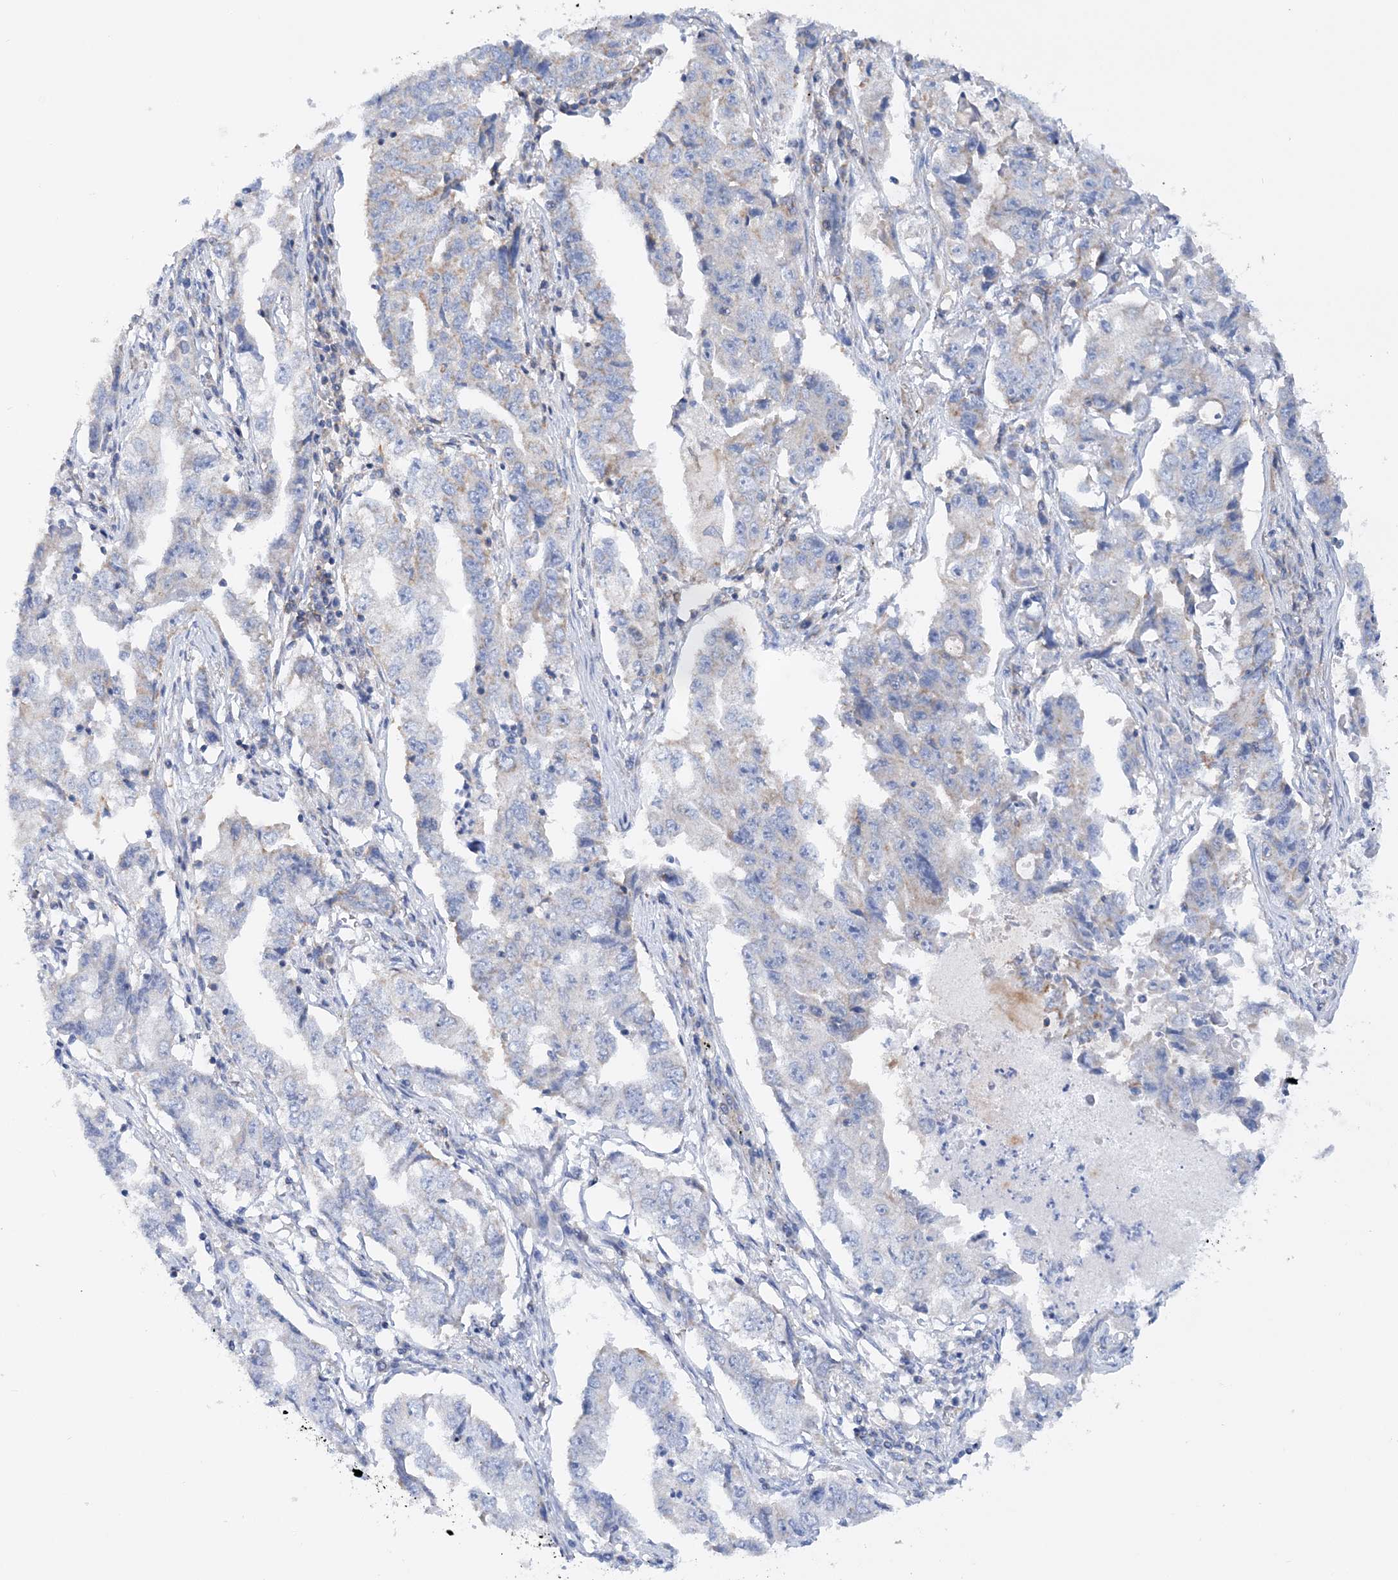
{"staining": {"intensity": "negative", "quantity": "none", "location": "none"}, "tissue": "lung cancer", "cell_type": "Tumor cells", "image_type": "cancer", "snomed": [{"axis": "morphology", "description": "Adenocarcinoma, NOS"}, {"axis": "topography", "description": "Lung"}], "caption": "The photomicrograph exhibits no significant positivity in tumor cells of lung cancer (adenocarcinoma). (Brightfield microscopy of DAB (3,3'-diaminobenzidine) immunohistochemistry at high magnification).", "gene": "TTC32", "patient": {"sex": "female", "age": 51}}